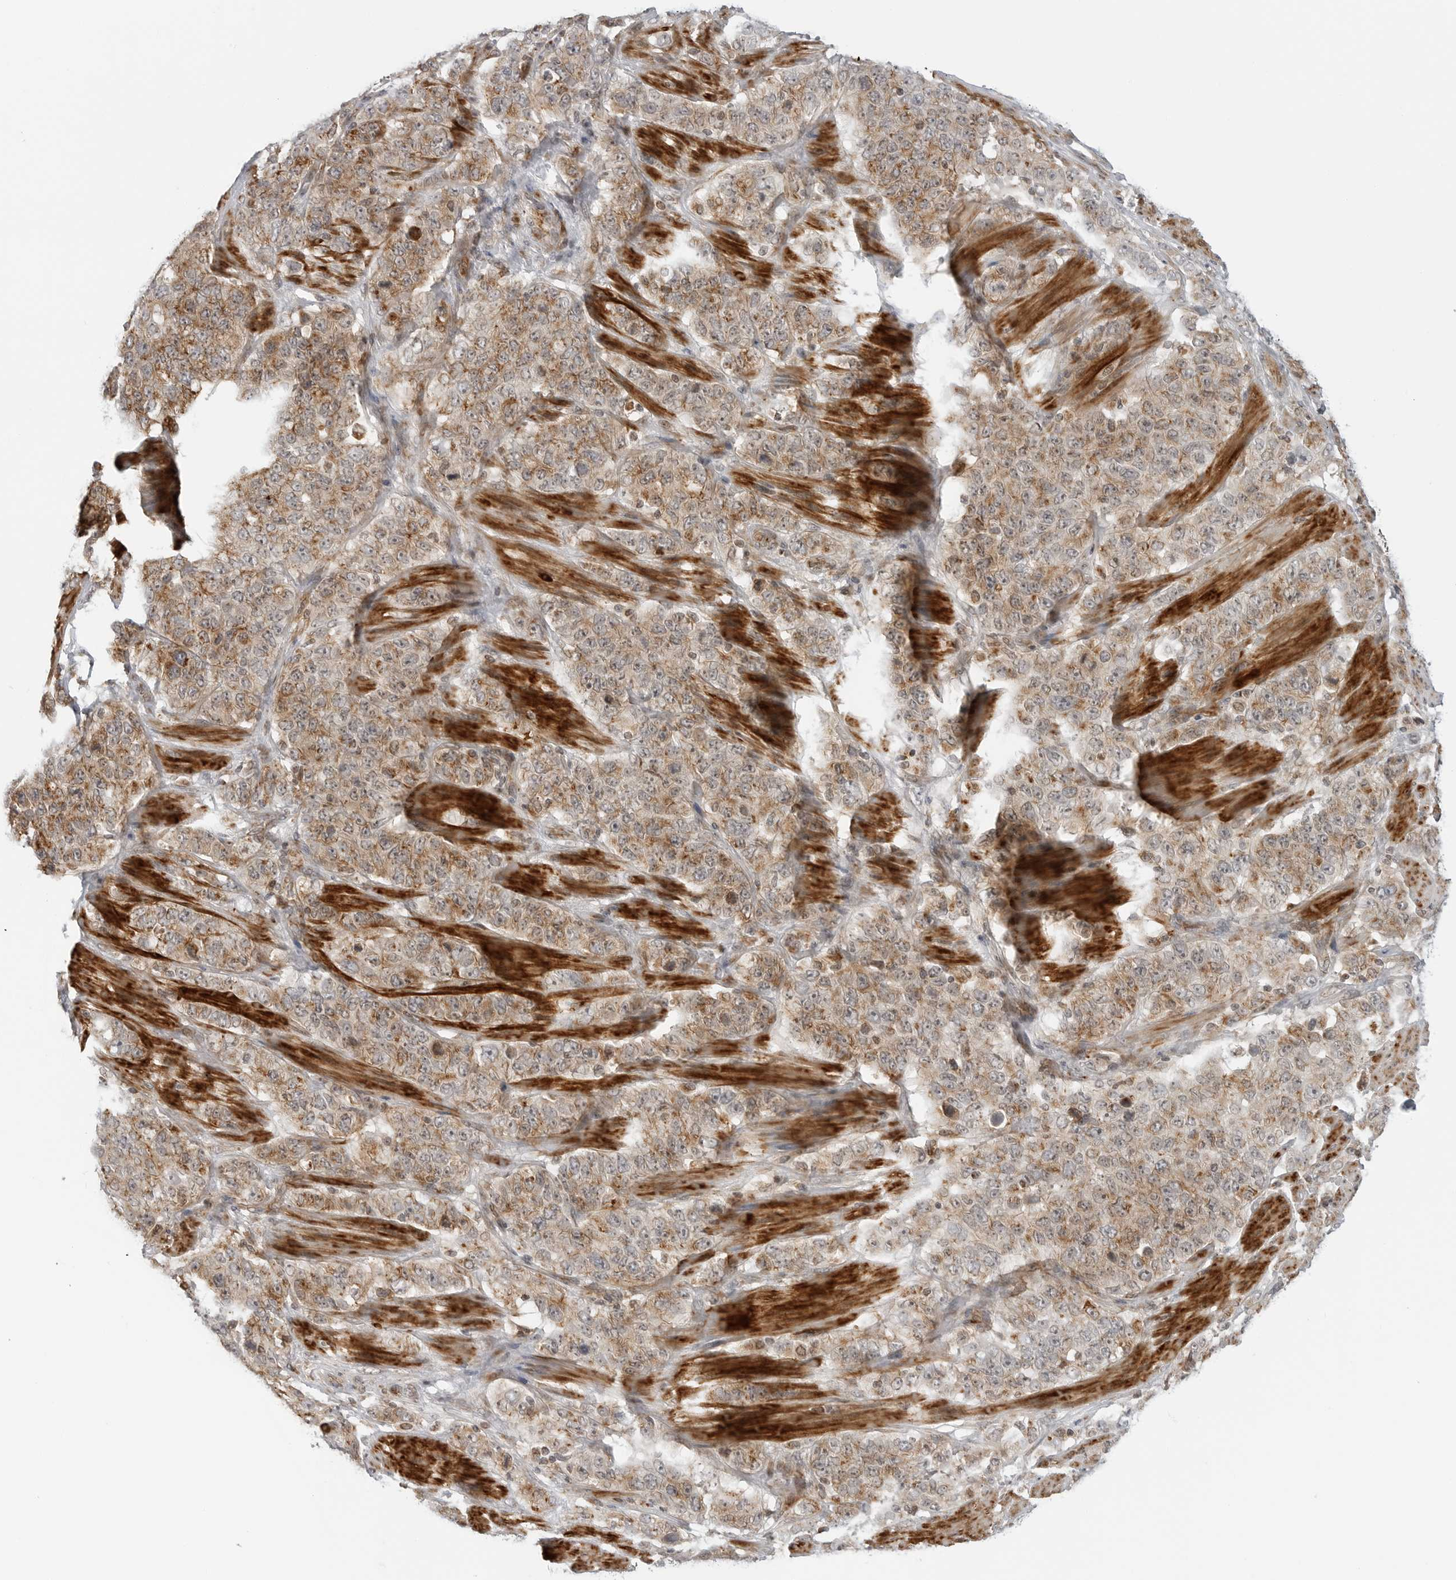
{"staining": {"intensity": "weak", "quantity": ">75%", "location": "cytoplasmic/membranous"}, "tissue": "stomach cancer", "cell_type": "Tumor cells", "image_type": "cancer", "snomed": [{"axis": "morphology", "description": "Adenocarcinoma, NOS"}, {"axis": "topography", "description": "Stomach"}], "caption": "The photomicrograph exhibits staining of stomach adenocarcinoma, revealing weak cytoplasmic/membranous protein staining (brown color) within tumor cells.", "gene": "PEX2", "patient": {"sex": "male", "age": 48}}